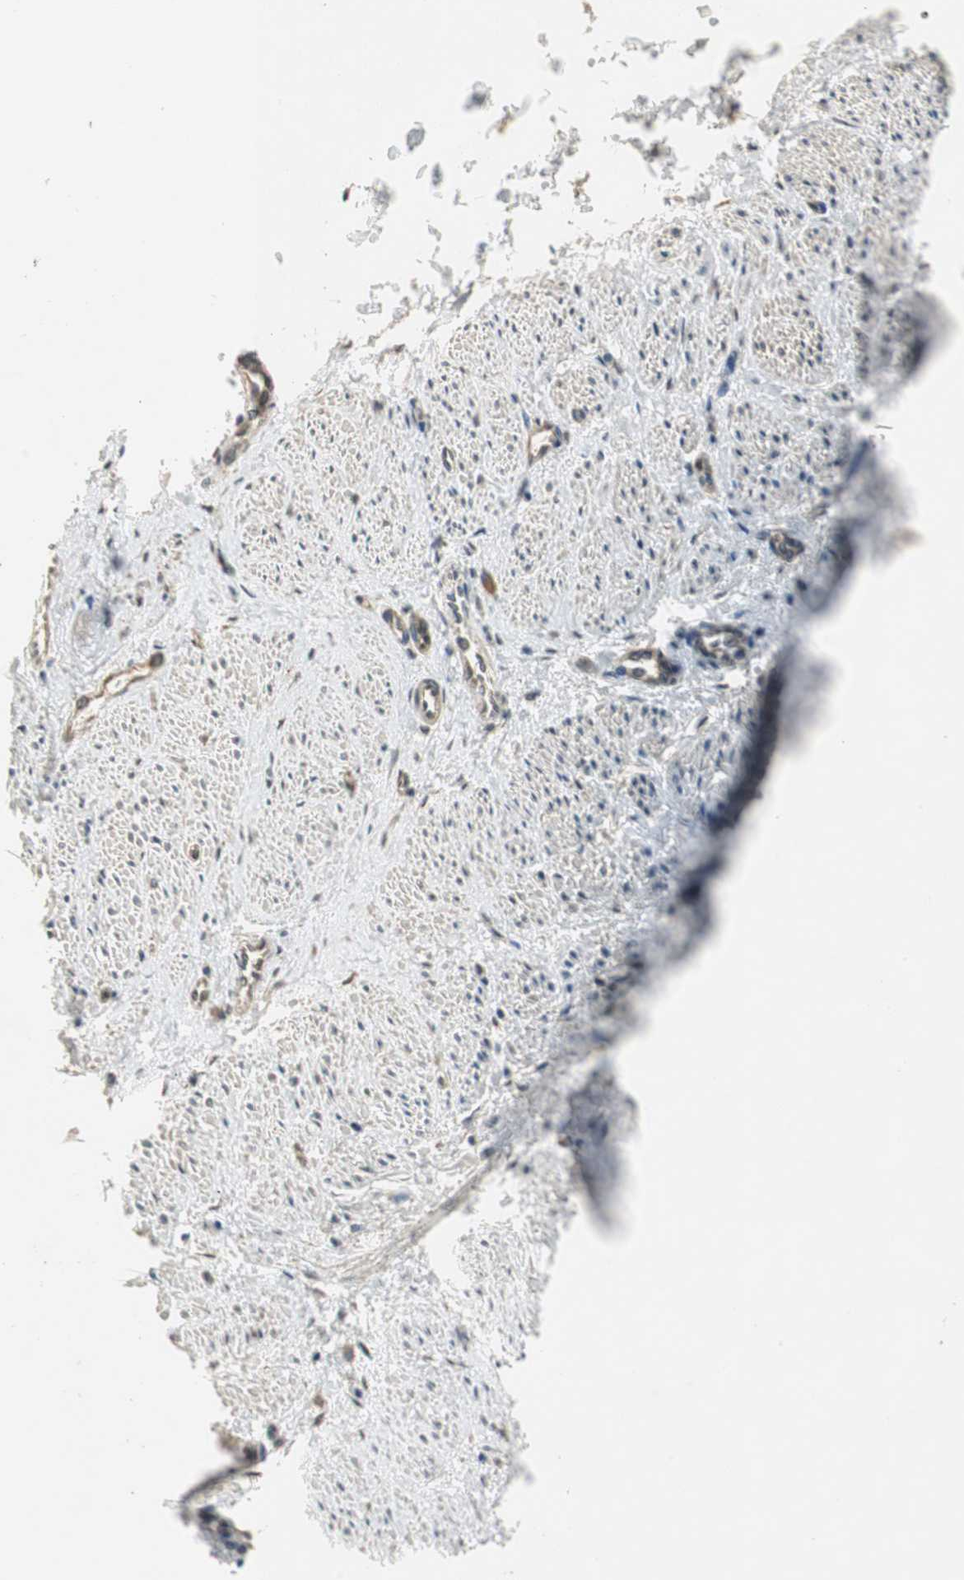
{"staining": {"intensity": "weak", "quantity": "<25%", "location": "cytoplasmic/membranous"}, "tissue": "smooth muscle", "cell_type": "Smooth muscle cells", "image_type": "normal", "snomed": [{"axis": "morphology", "description": "Normal tissue, NOS"}, {"axis": "topography", "description": "Smooth muscle"}, {"axis": "topography", "description": "Uterus"}], "caption": "An immunohistochemistry (IHC) micrograph of normal smooth muscle is shown. There is no staining in smooth muscle cells of smooth muscle.", "gene": "PSMB4", "patient": {"sex": "female", "age": 39}}